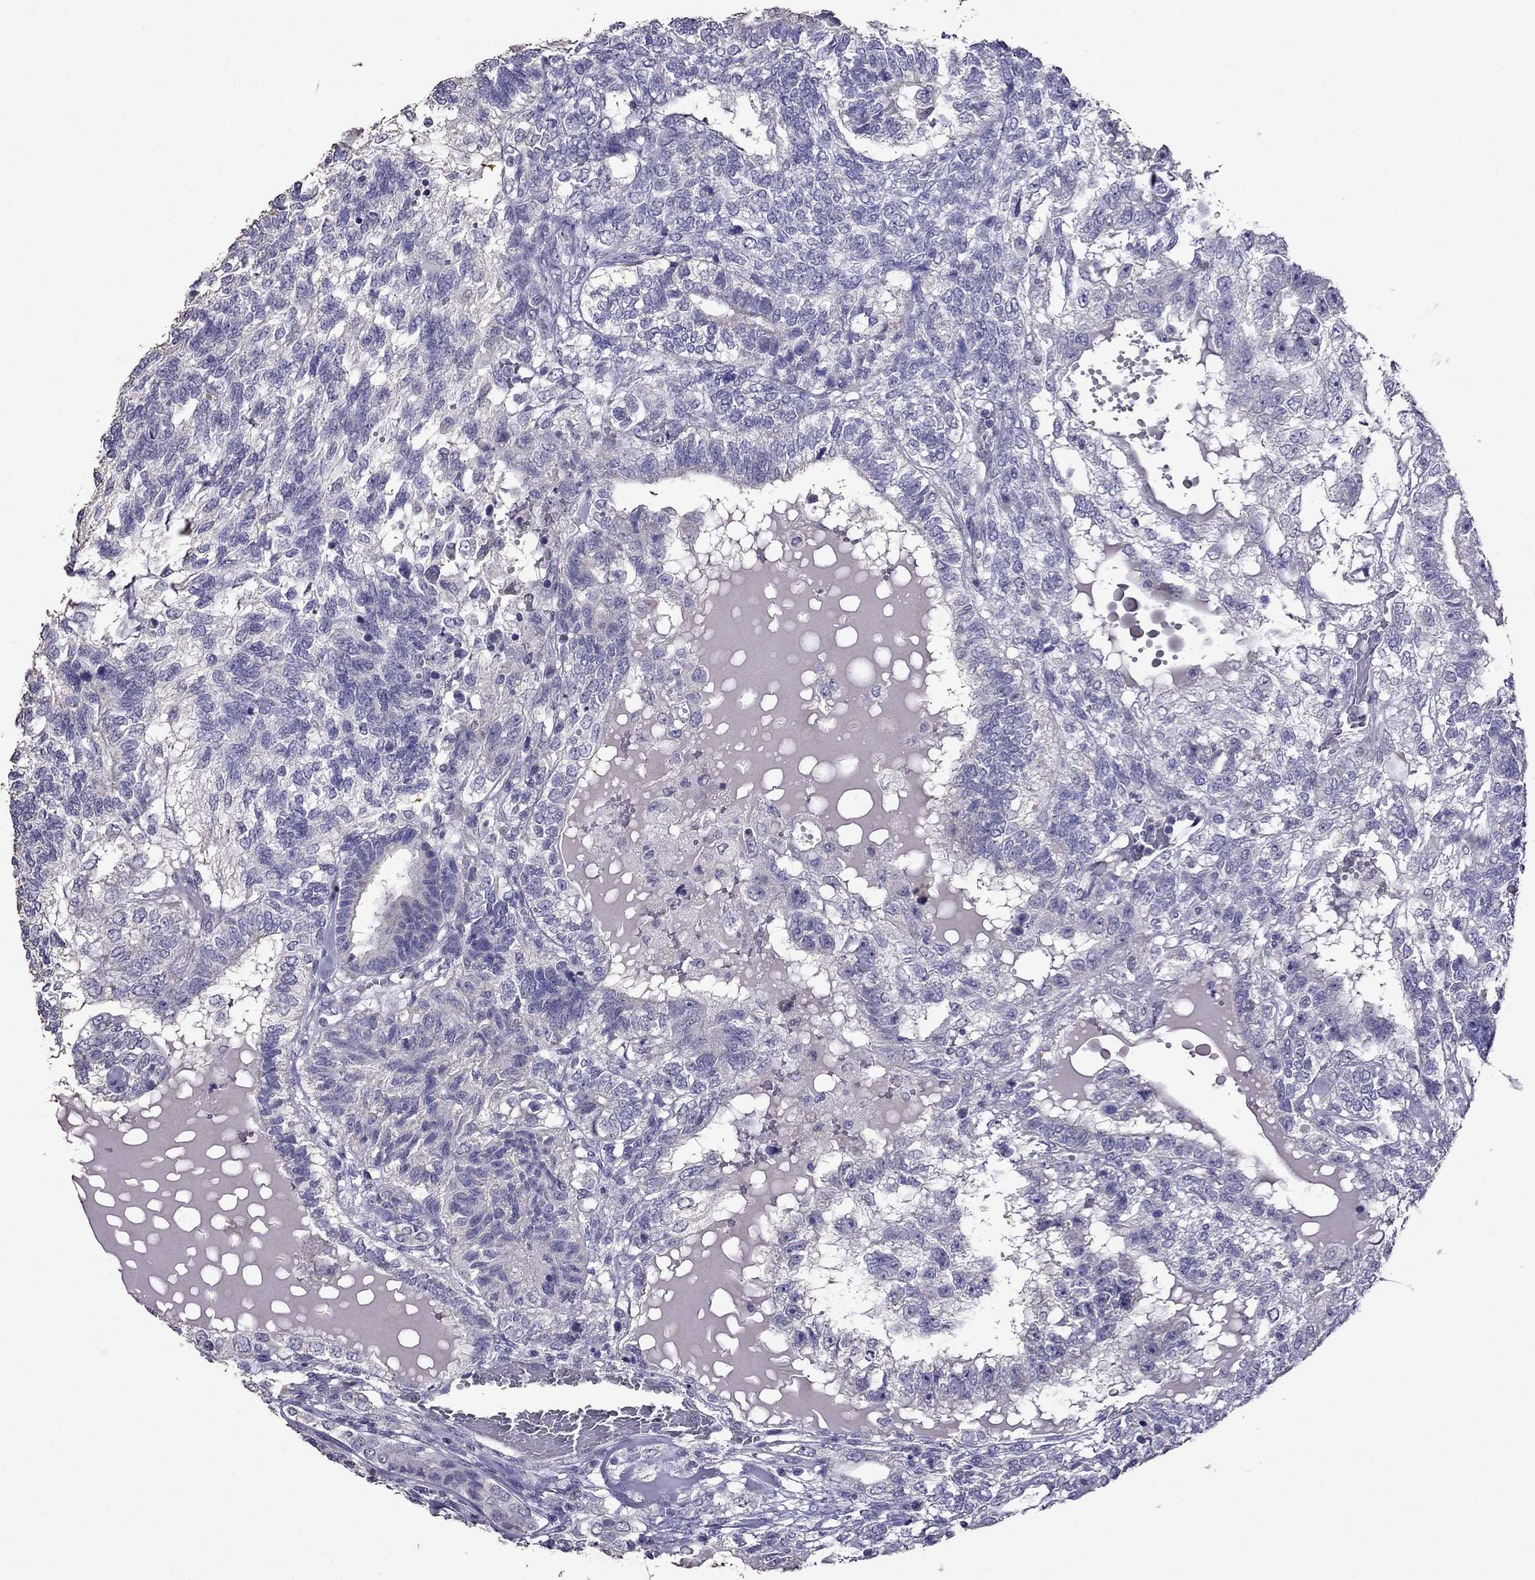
{"staining": {"intensity": "negative", "quantity": "none", "location": "none"}, "tissue": "testis cancer", "cell_type": "Tumor cells", "image_type": "cancer", "snomed": [{"axis": "morphology", "description": "Seminoma, NOS"}, {"axis": "morphology", "description": "Carcinoma, Embryonal, NOS"}, {"axis": "topography", "description": "Testis"}], "caption": "Immunohistochemistry histopathology image of human testis seminoma stained for a protein (brown), which shows no expression in tumor cells.", "gene": "AK5", "patient": {"sex": "male", "age": 41}}